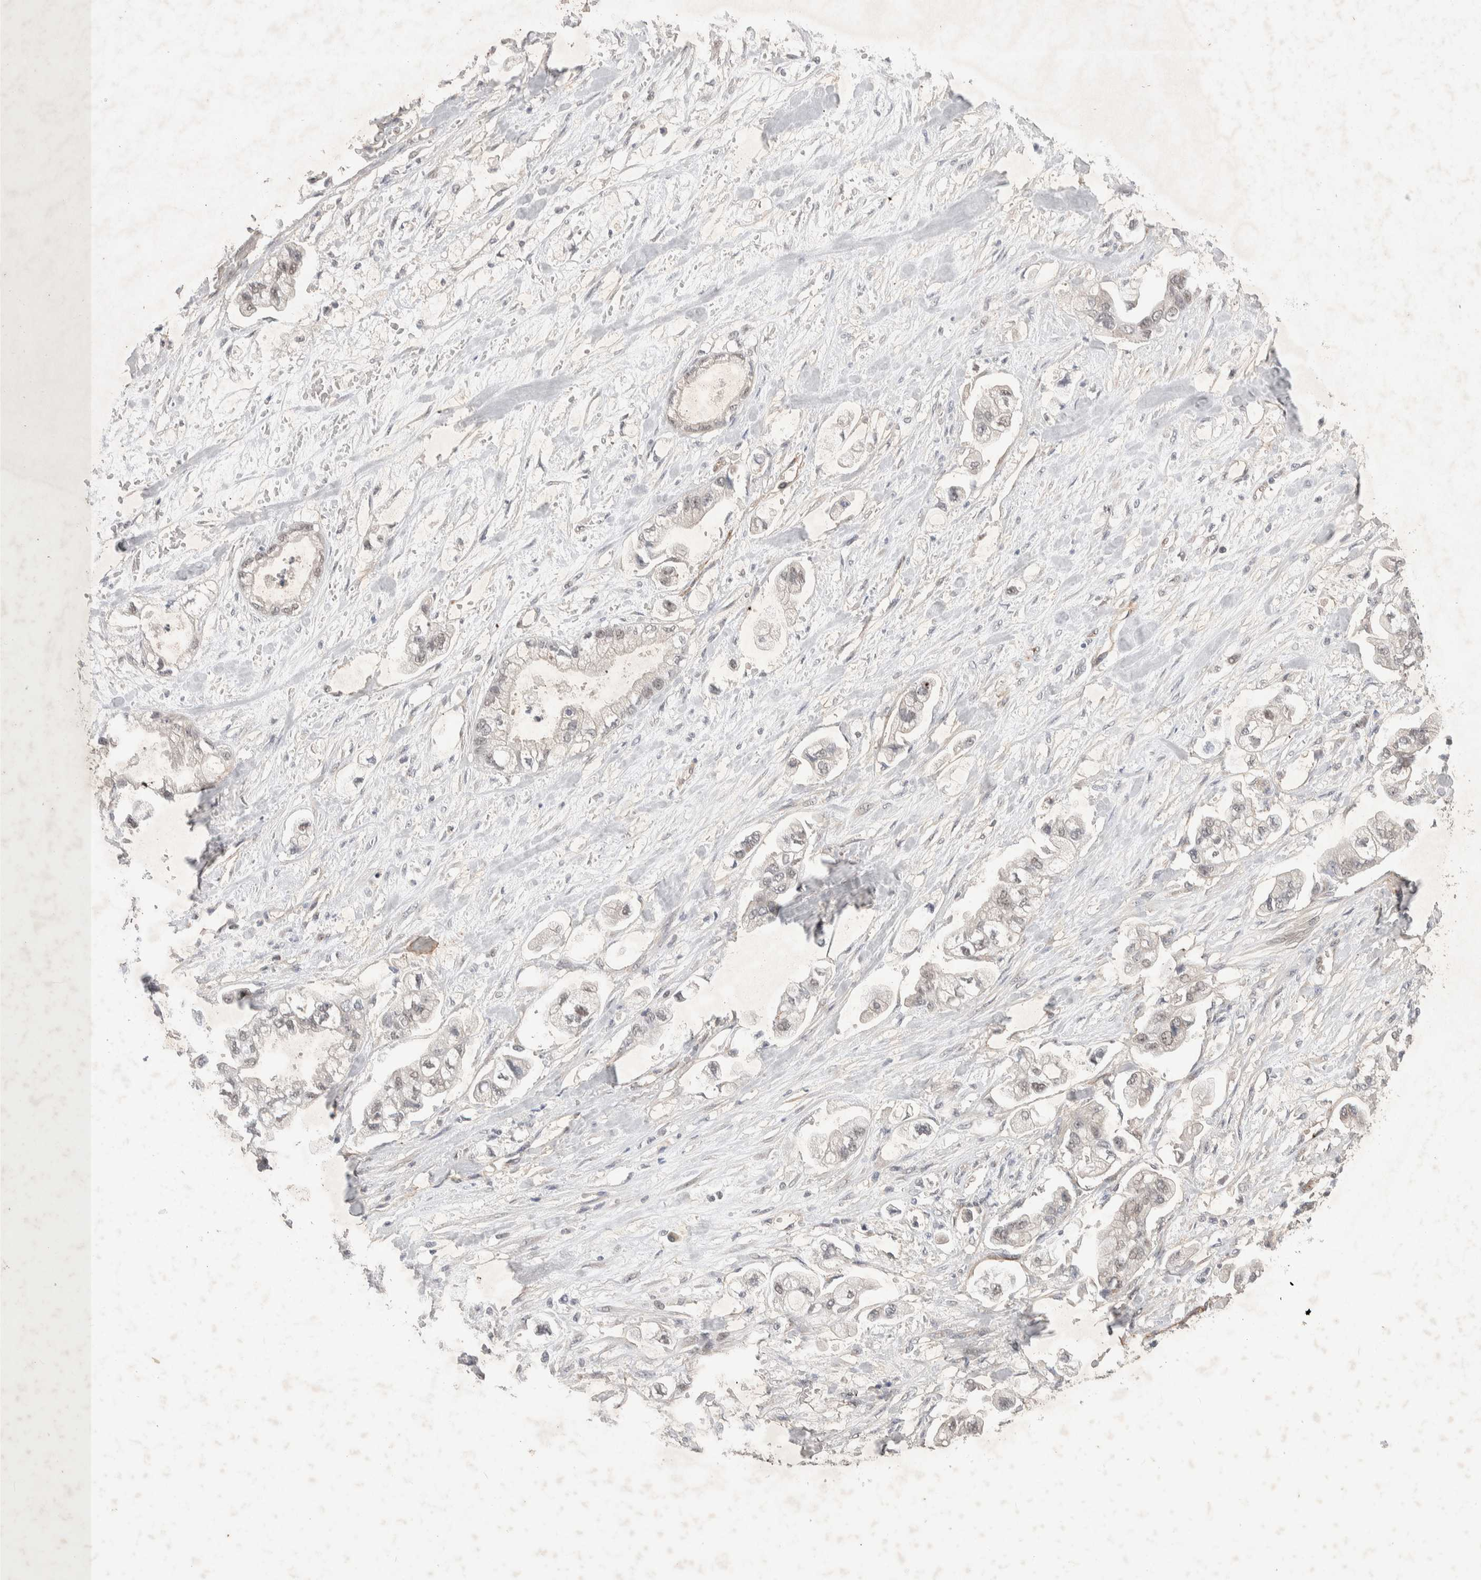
{"staining": {"intensity": "negative", "quantity": "none", "location": "none"}, "tissue": "stomach cancer", "cell_type": "Tumor cells", "image_type": "cancer", "snomed": [{"axis": "morphology", "description": "Normal tissue, NOS"}, {"axis": "morphology", "description": "Adenocarcinoma, NOS"}, {"axis": "topography", "description": "Stomach"}], "caption": "The histopathology image shows no staining of tumor cells in stomach cancer.", "gene": "ZNF704", "patient": {"sex": "male", "age": 62}}